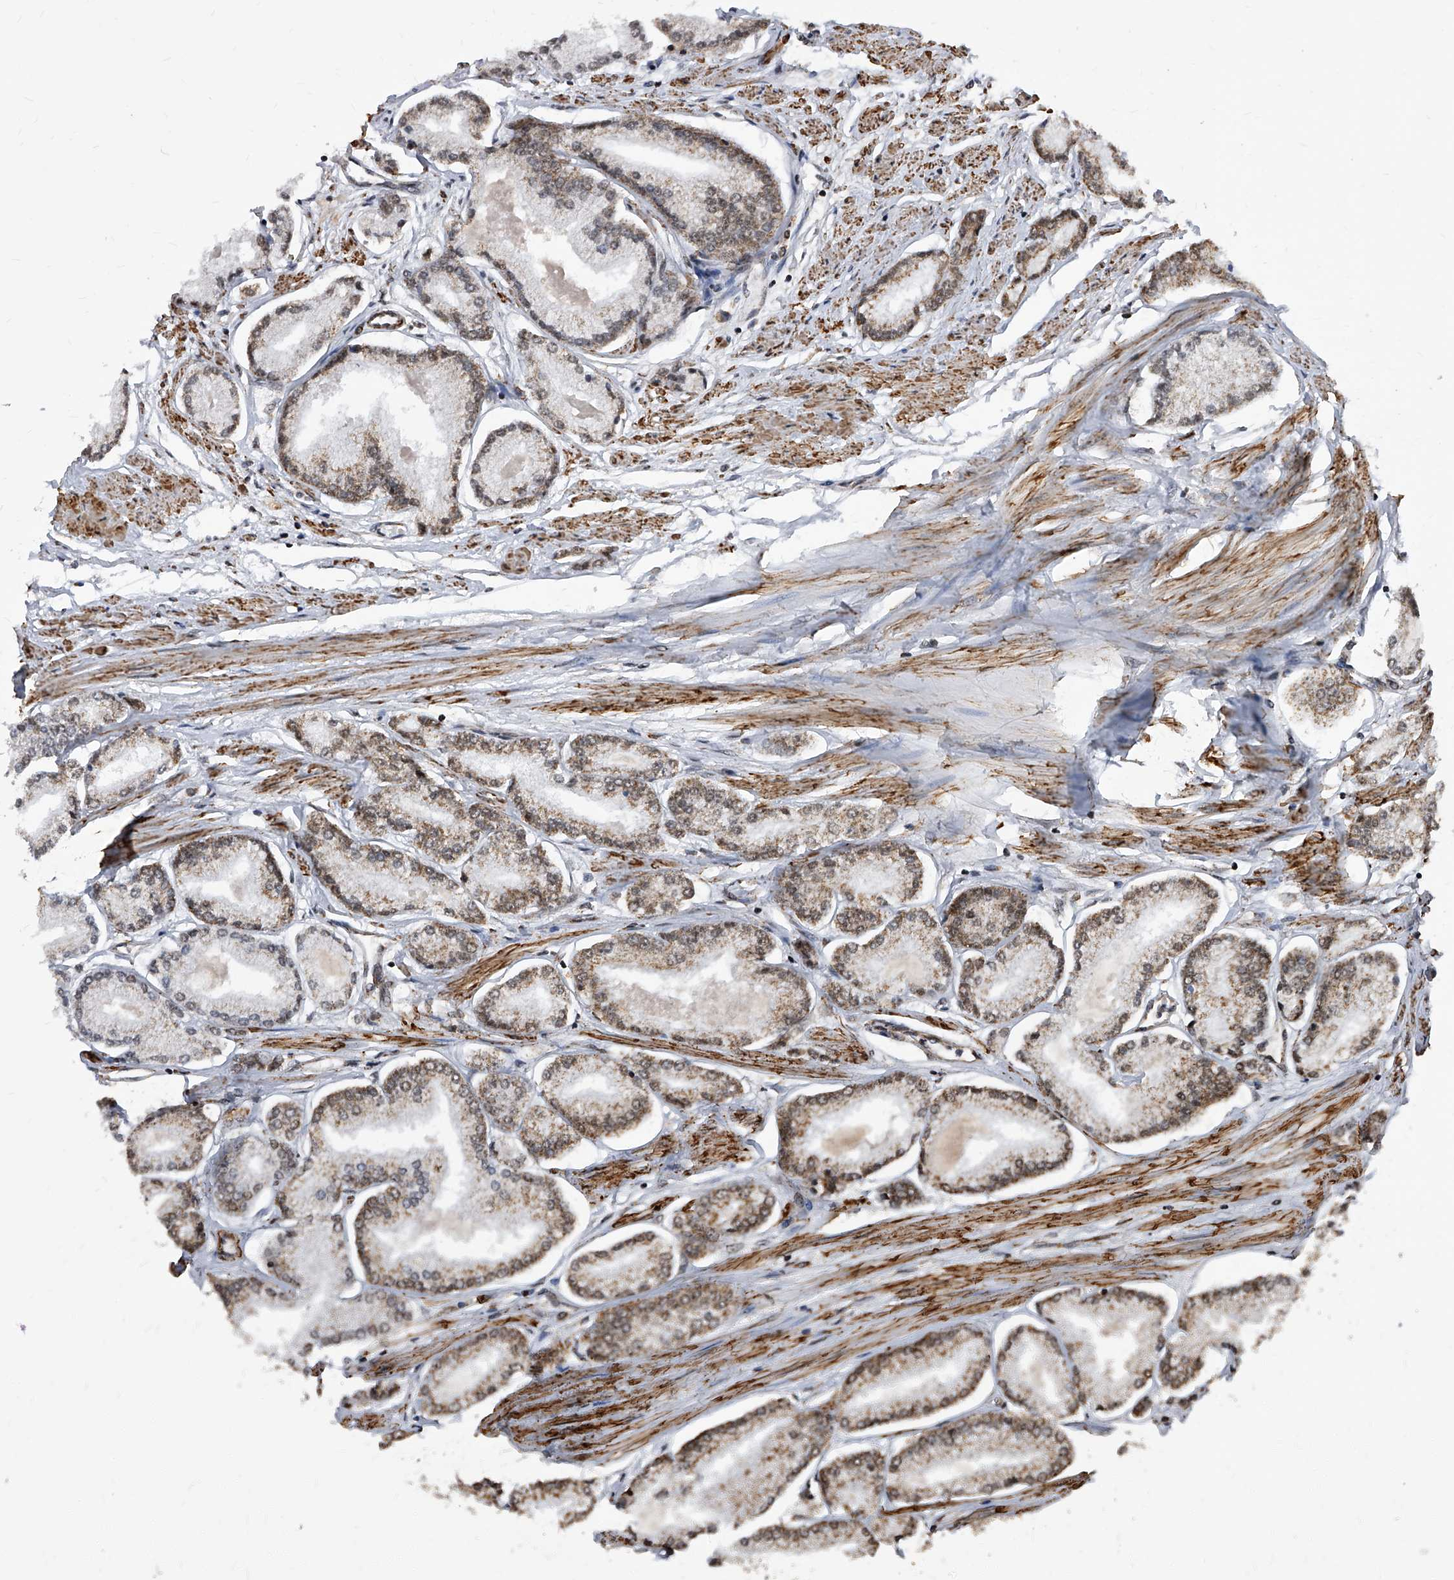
{"staining": {"intensity": "moderate", "quantity": "25%-75%", "location": "cytoplasmic/membranous,nuclear"}, "tissue": "prostate cancer", "cell_type": "Tumor cells", "image_type": "cancer", "snomed": [{"axis": "morphology", "description": "Adenocarcinoma, Low grade"}, {"axis": "topography", "description": "Prostate"}], "caption": "Brown immunohistochemical staining in human adenocarcinoma (low-grade) (prostate) displays moderate cytoplasmic/membranous and nuclear positivity in about 25%-75% of tumor cells. (DAB (3,3'-diaminobenzidine) = brown stain, brightfield microscopy at high magnification).", "gene": "DUSP22", "patient": {"sex": "male", "age": 52}}